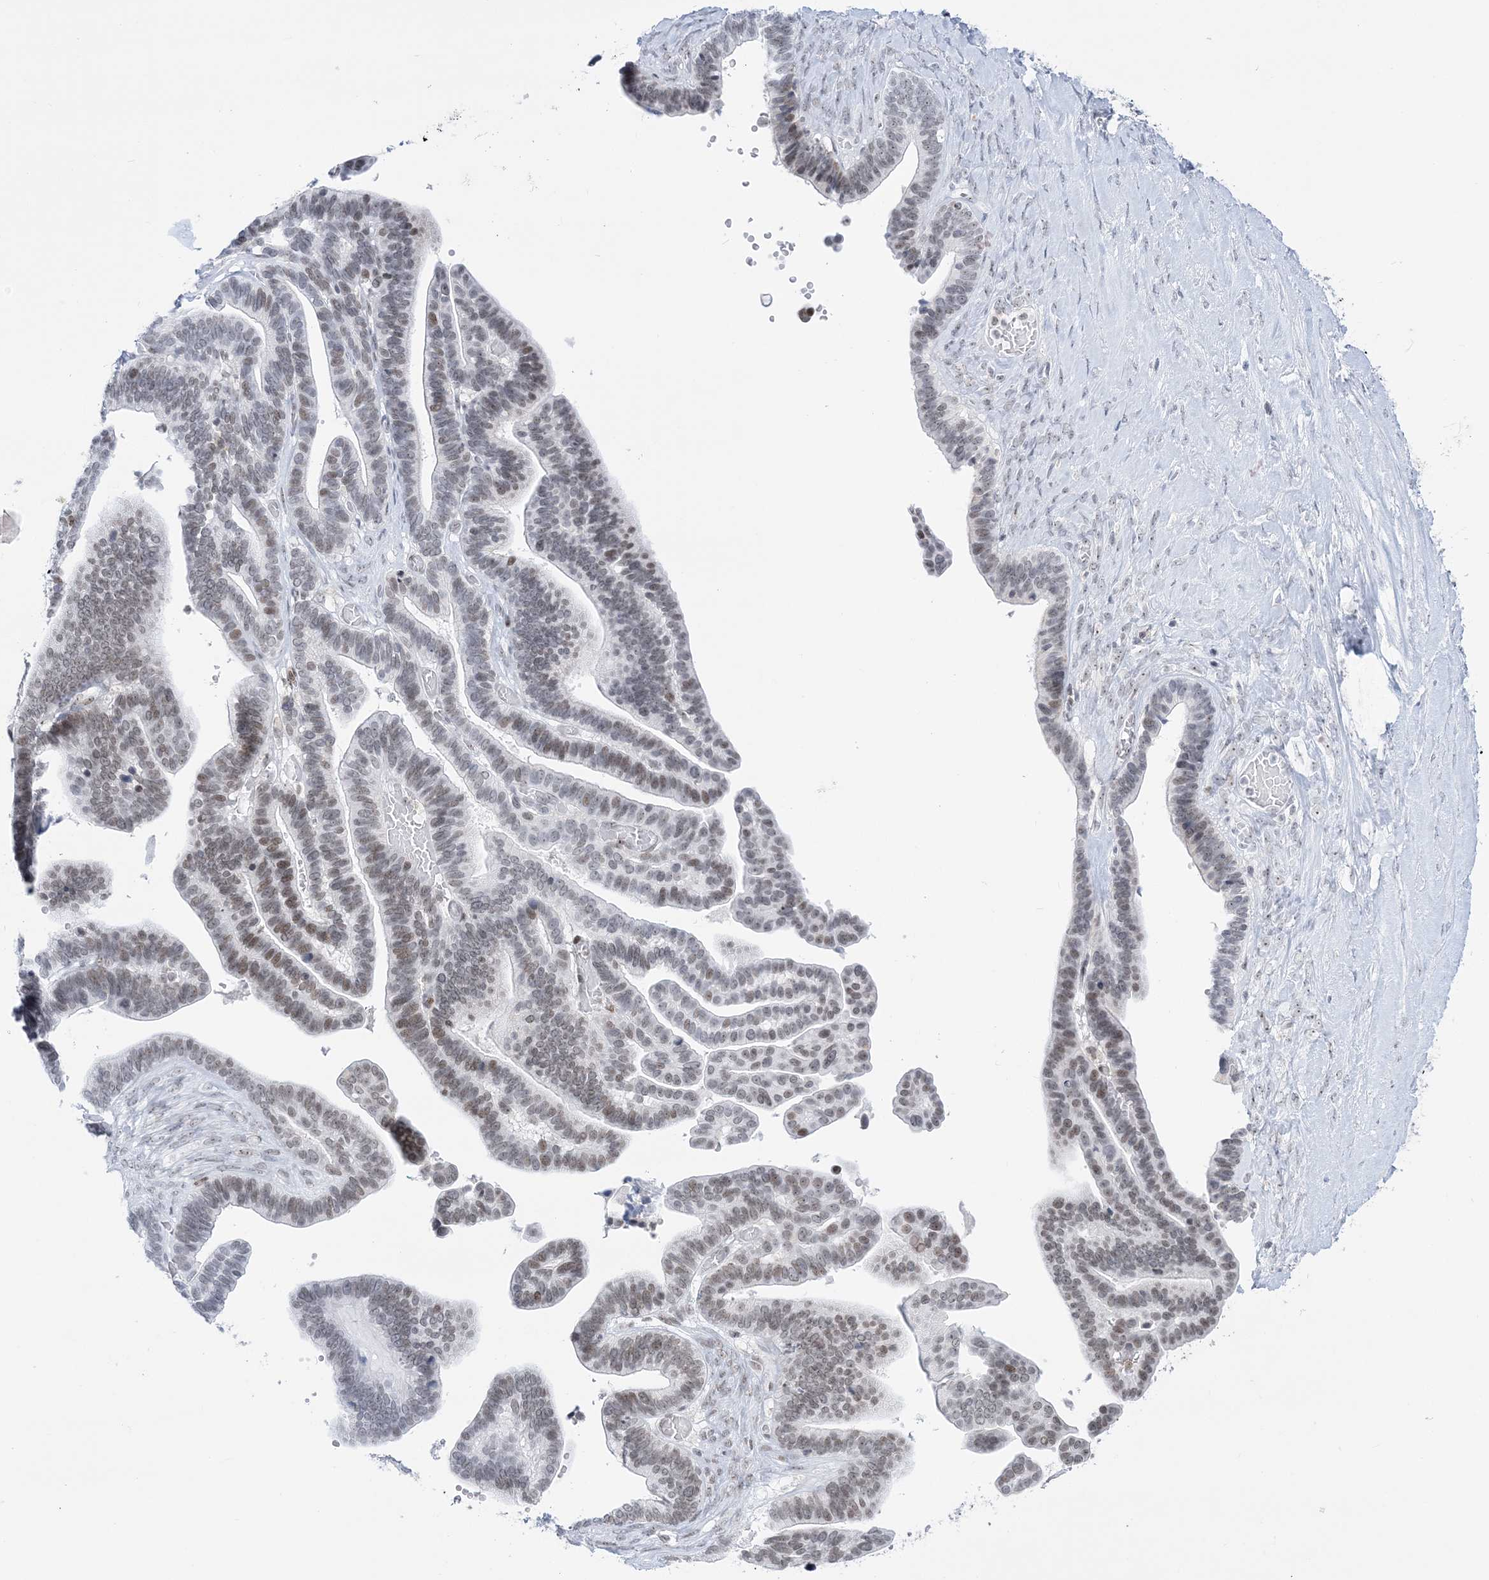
{"staining": {"intensity": "moderate", "quantity": "25%-75%", "location": "nuclear"}, "tissue": "ovarian cancer", "cell_type": "Tumor cells", "image_type": "cancer", "snomed": [{"axis": "morphology", "description": "Cystadenocarcinoma, serous, NOS"}, {"axis": "topography", "description": "Ovary"}], "caption": "Protein expression analysis of serous cystadenocarcinoma (ovarian) shows moderate nuclear positivity in about 25%-75% of tumor cells.", "gene": "DDX21", "patient": {"sex": "female", "age": 56}}